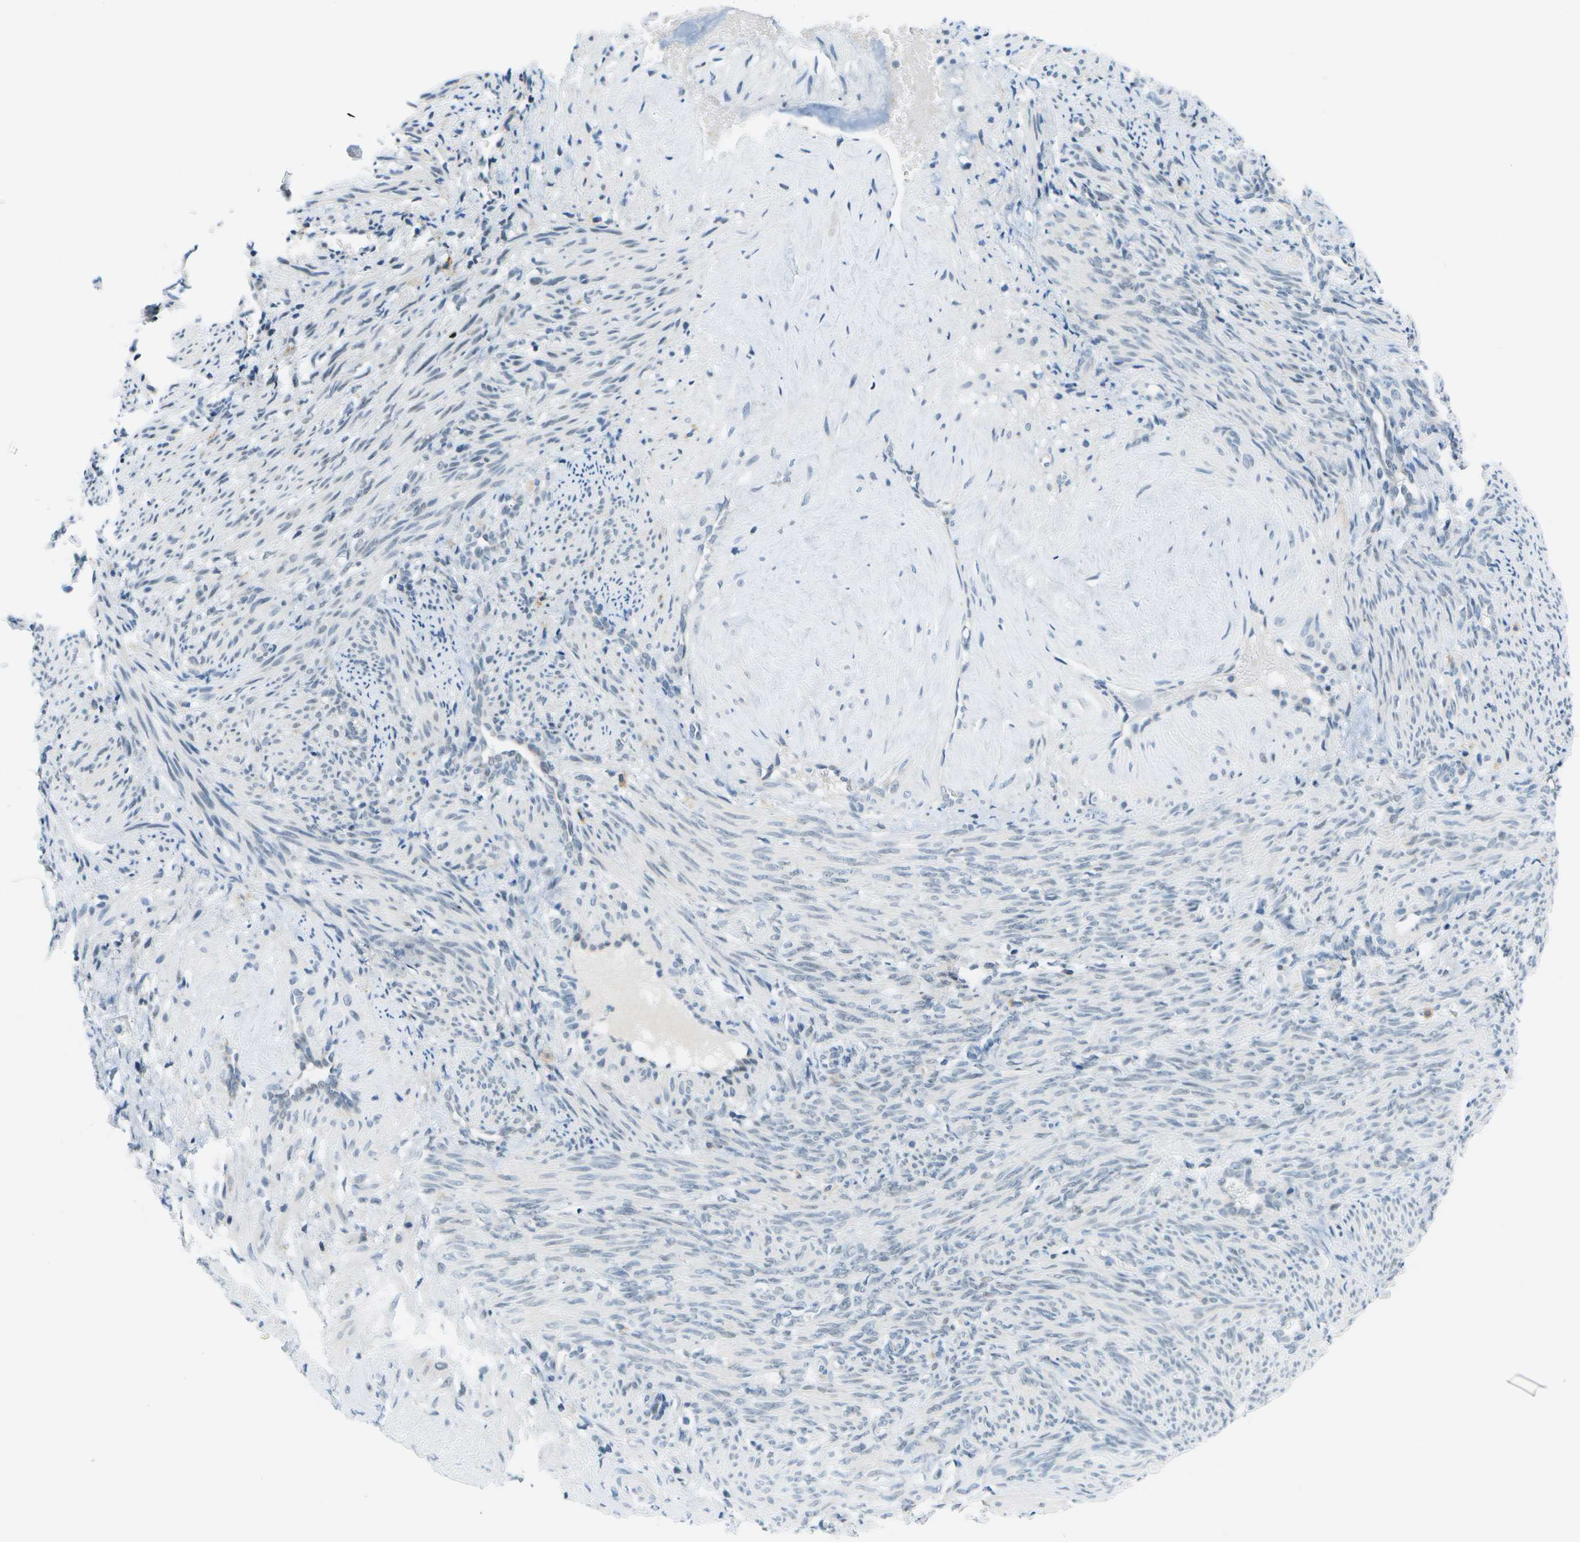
{"staining": {"intensity": "negative", "quantity": "none", "location": "none"}, "tissue": "smooth muscle", "cell_type": "Smooth muscle cells", "image_type": "normal", "snomed": [{"axis": "morphology", "description": "Normal tissue, NOS"}, {"axis": "topography", "description": "Endometrium"}], "caption": "Protein analysis of normal smooth muscle shows no significant staining in smooth muscle cells. (Stains: DAB immunohistochemistry (IHC) with hematoxylin counter stain, Microscopy: brightfield microscopy at high magnification).", "gene": "PITHD1", "patient": {"sex": "female", "age": 33}}